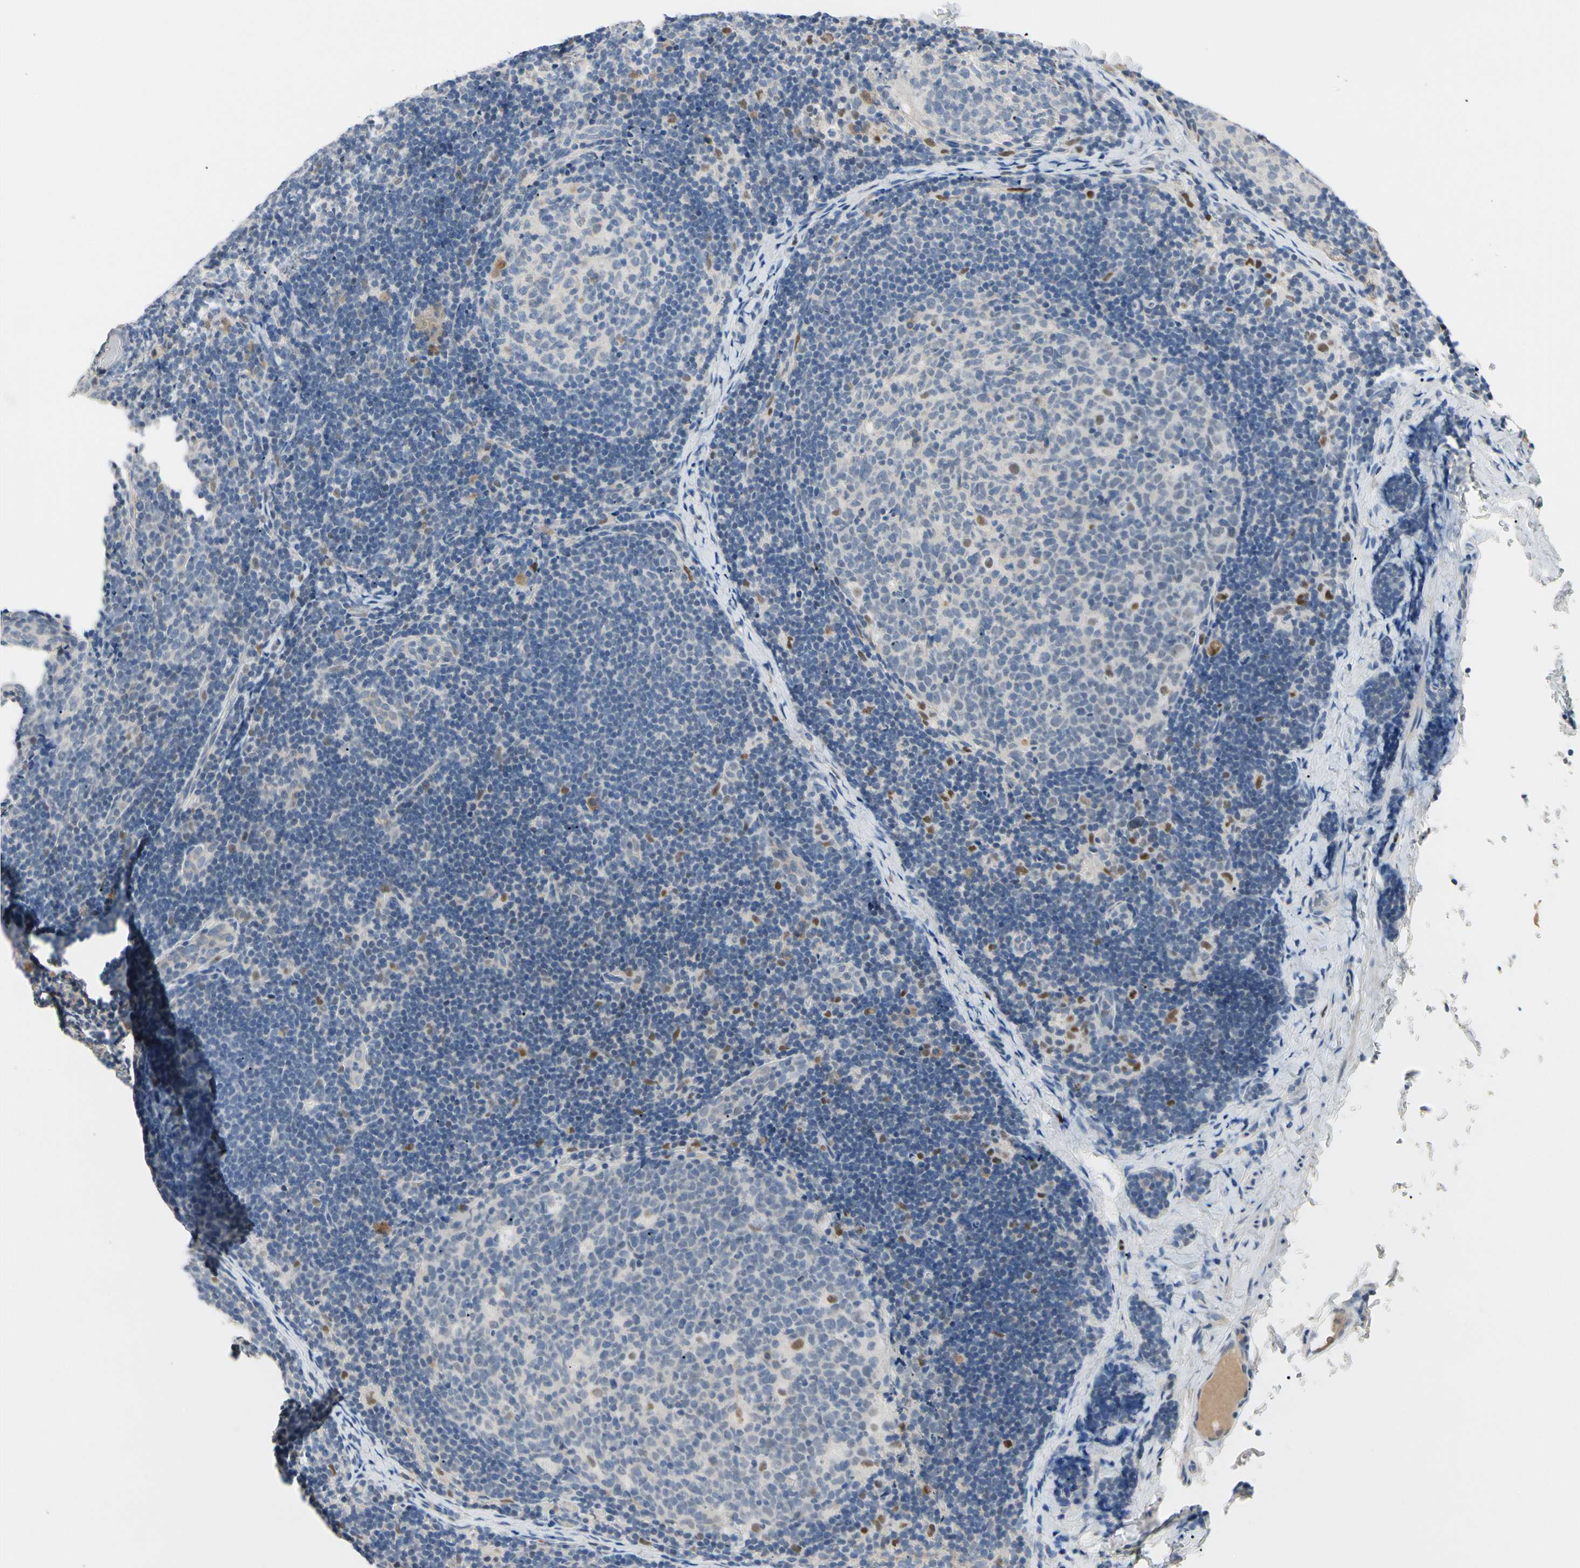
{"staining": {"intensity": "weak", "quantity": "<25%", "location": "cytoplasmic/membranous"}, "tissue": "lymph node", "cell_type": "Germinal center cells", "image_type": "normal", "snomed": [{"axis": "morphology", "description": "Normal tissue, NOS"}, {"axis": "topography", "description": "Lymph node"}], "caption": "Germinal center cells show no significant protein positivity in benign lymph node. (DAB (3,3'-diaminobenzidine) IHC visualized using brightfield microscopy, high magnification).", "gene": "ECRG4", "patient": {"sex": "female", "age": 14}}